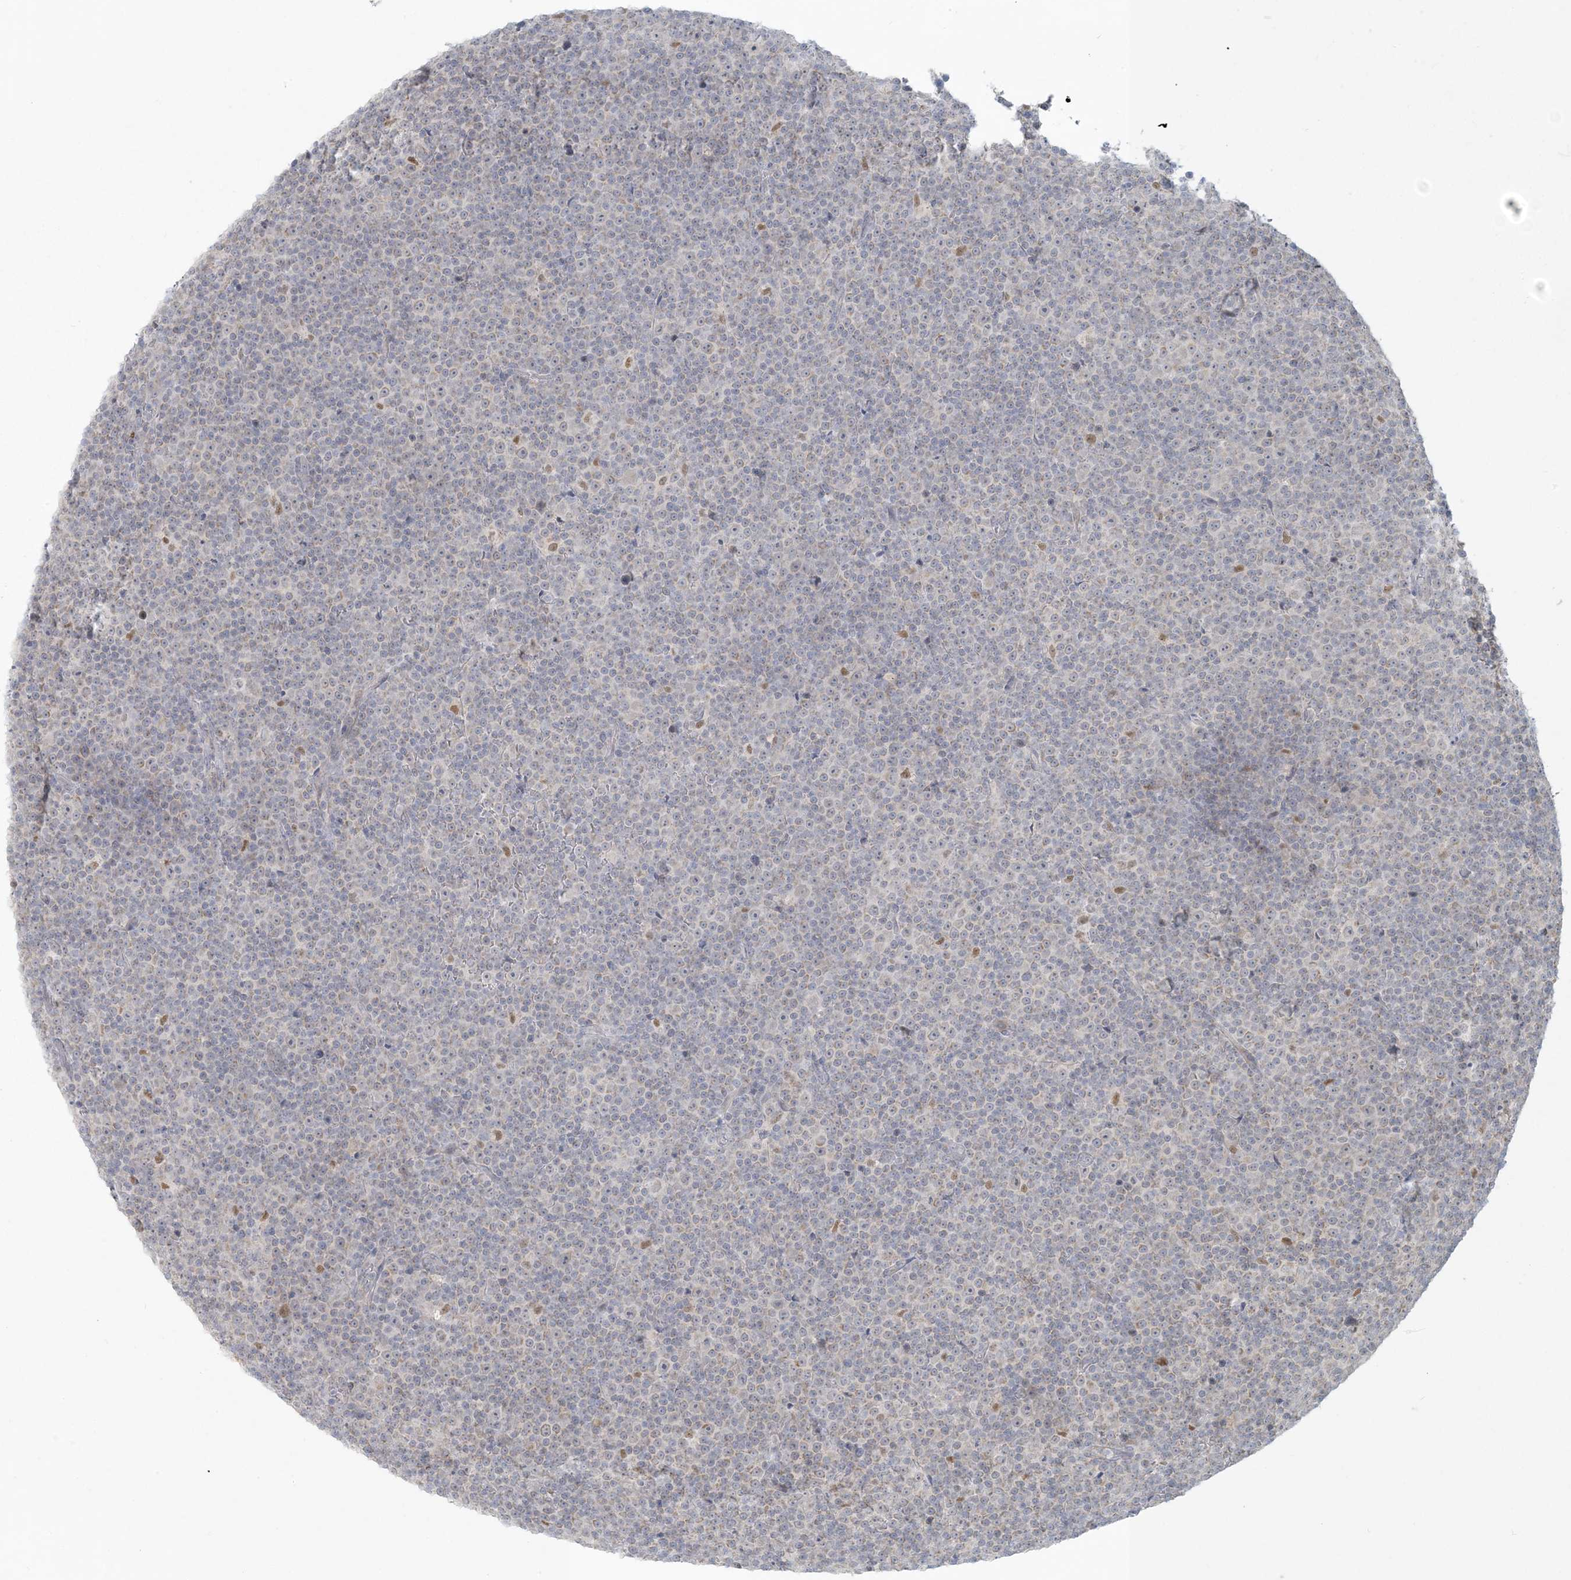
{"staining": {"intensity": "weak", "quantity": "<25%", "location": "cytoplasmic/membranous"}, "tissue": "lymphoma", "cell_type": "Tumor cells", "image_type": "cancer", "snomed": [{"axis": "morphology", "description": "Malignant lymphoma, non-Hodgkin's type, Low grade"}, {"axis": "topography", "description": "Lymph node"}], "caption": "Immunohistochemical staining of human lymphoma exhibits no significant expression in tumor cells.", "gene": "CTDNEP1", "patient": {"sex": "female", "age": 67}}